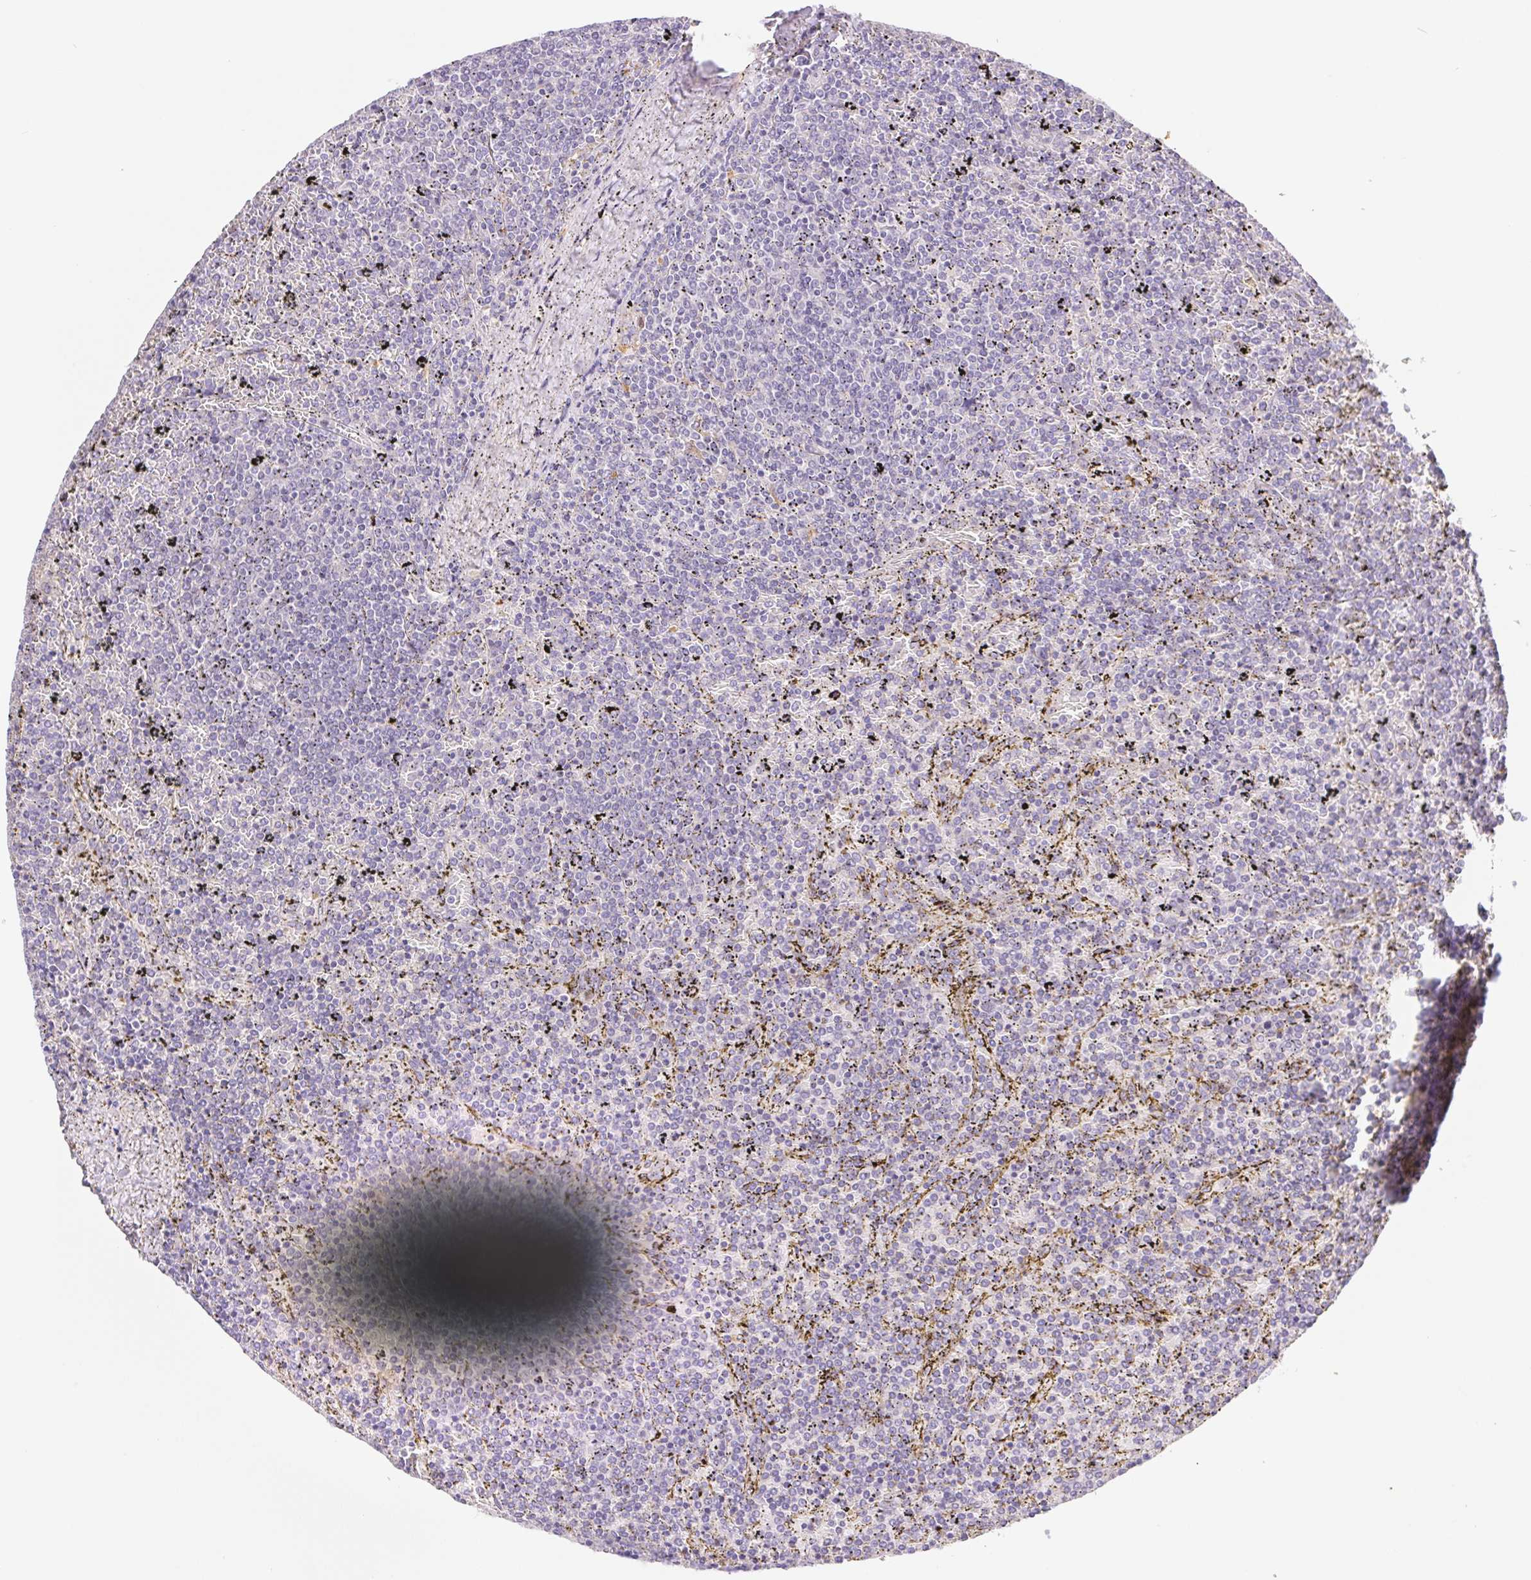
{"staining": {"intensity": "negative", "quantity": "none", "location": "none"}, "tissue": "lymphoma", "cell_type": "Tumor cells", "image_type": "cancer", "snomed": [{"axis": "morphology", "description": "Malignant lymphoma, non-Hodgkin's type, Low grade"}, {"axis": "topography", "description": "Spleen"}], "caption": "Lymphoma was stained to show a protein in brown. There is no significant expression in tumor cells. The staining was performed using DAB to visualize the protein expression in brown, while the nuclei were stained in blue with hematoxylin (Magnification: 20x).", "gene": "DYNC2LI1", "patient": {"sex": "female", "age": 77}}